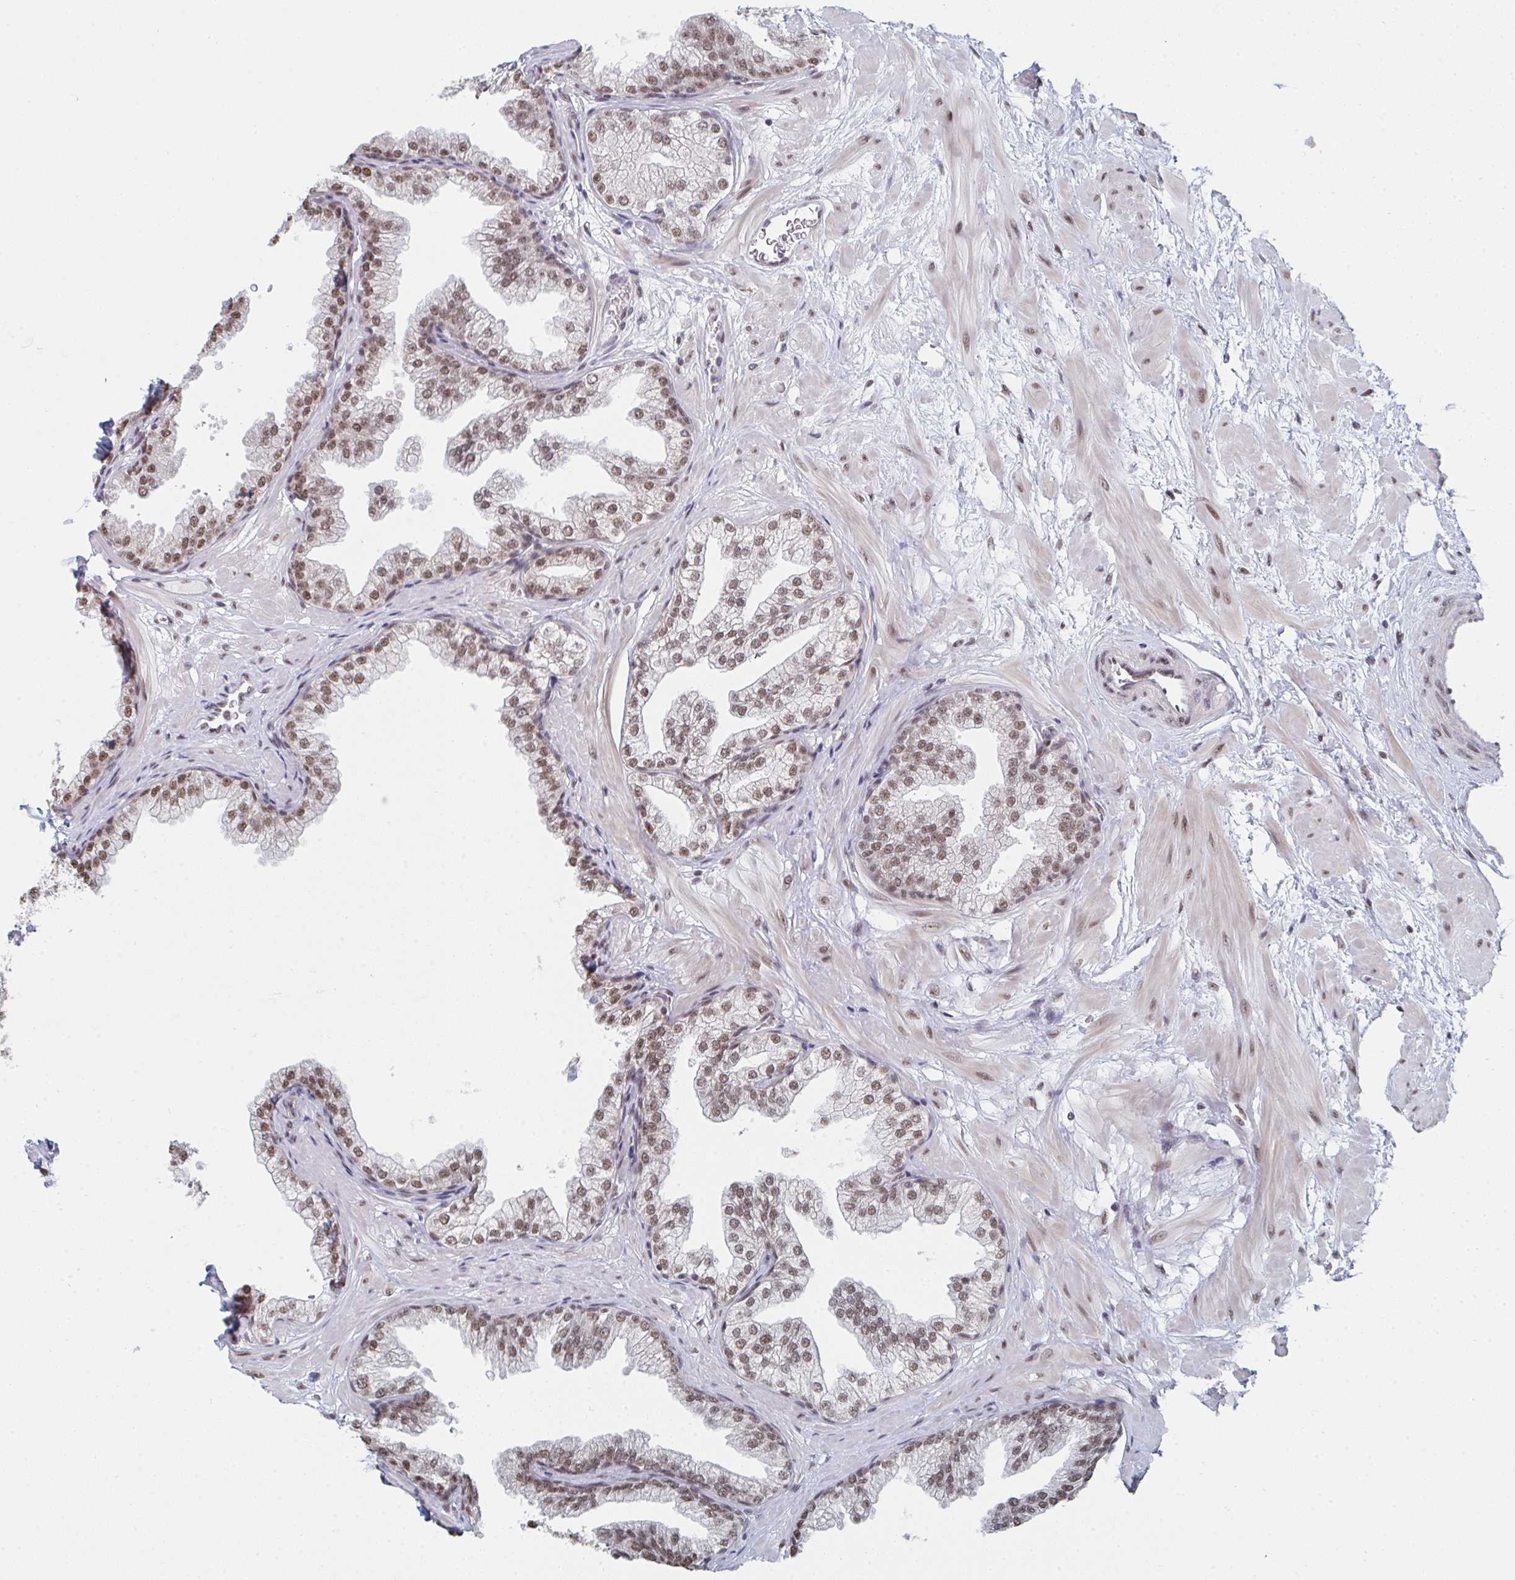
{"staining": {"intensity": "moderate", "quantity": ">75%", "location": "nuclear"}, "tissue": "prostate", "cell_type": "Glandular cells", "image_type": "normal", "snomed": [{"axis": "morphology", "description": "Normal tissue, NOS"}, {"axis": "topography", "description": "Prostate"}], "caption": "Protein analysis of unremarkable prostate reveals moderate nuclear expression in about >75% of glandular cells. (IHC, brightfield microscopy, high magnification).", "gene": "MBNL1", "patient": {"sex": "male", "age": 37}}